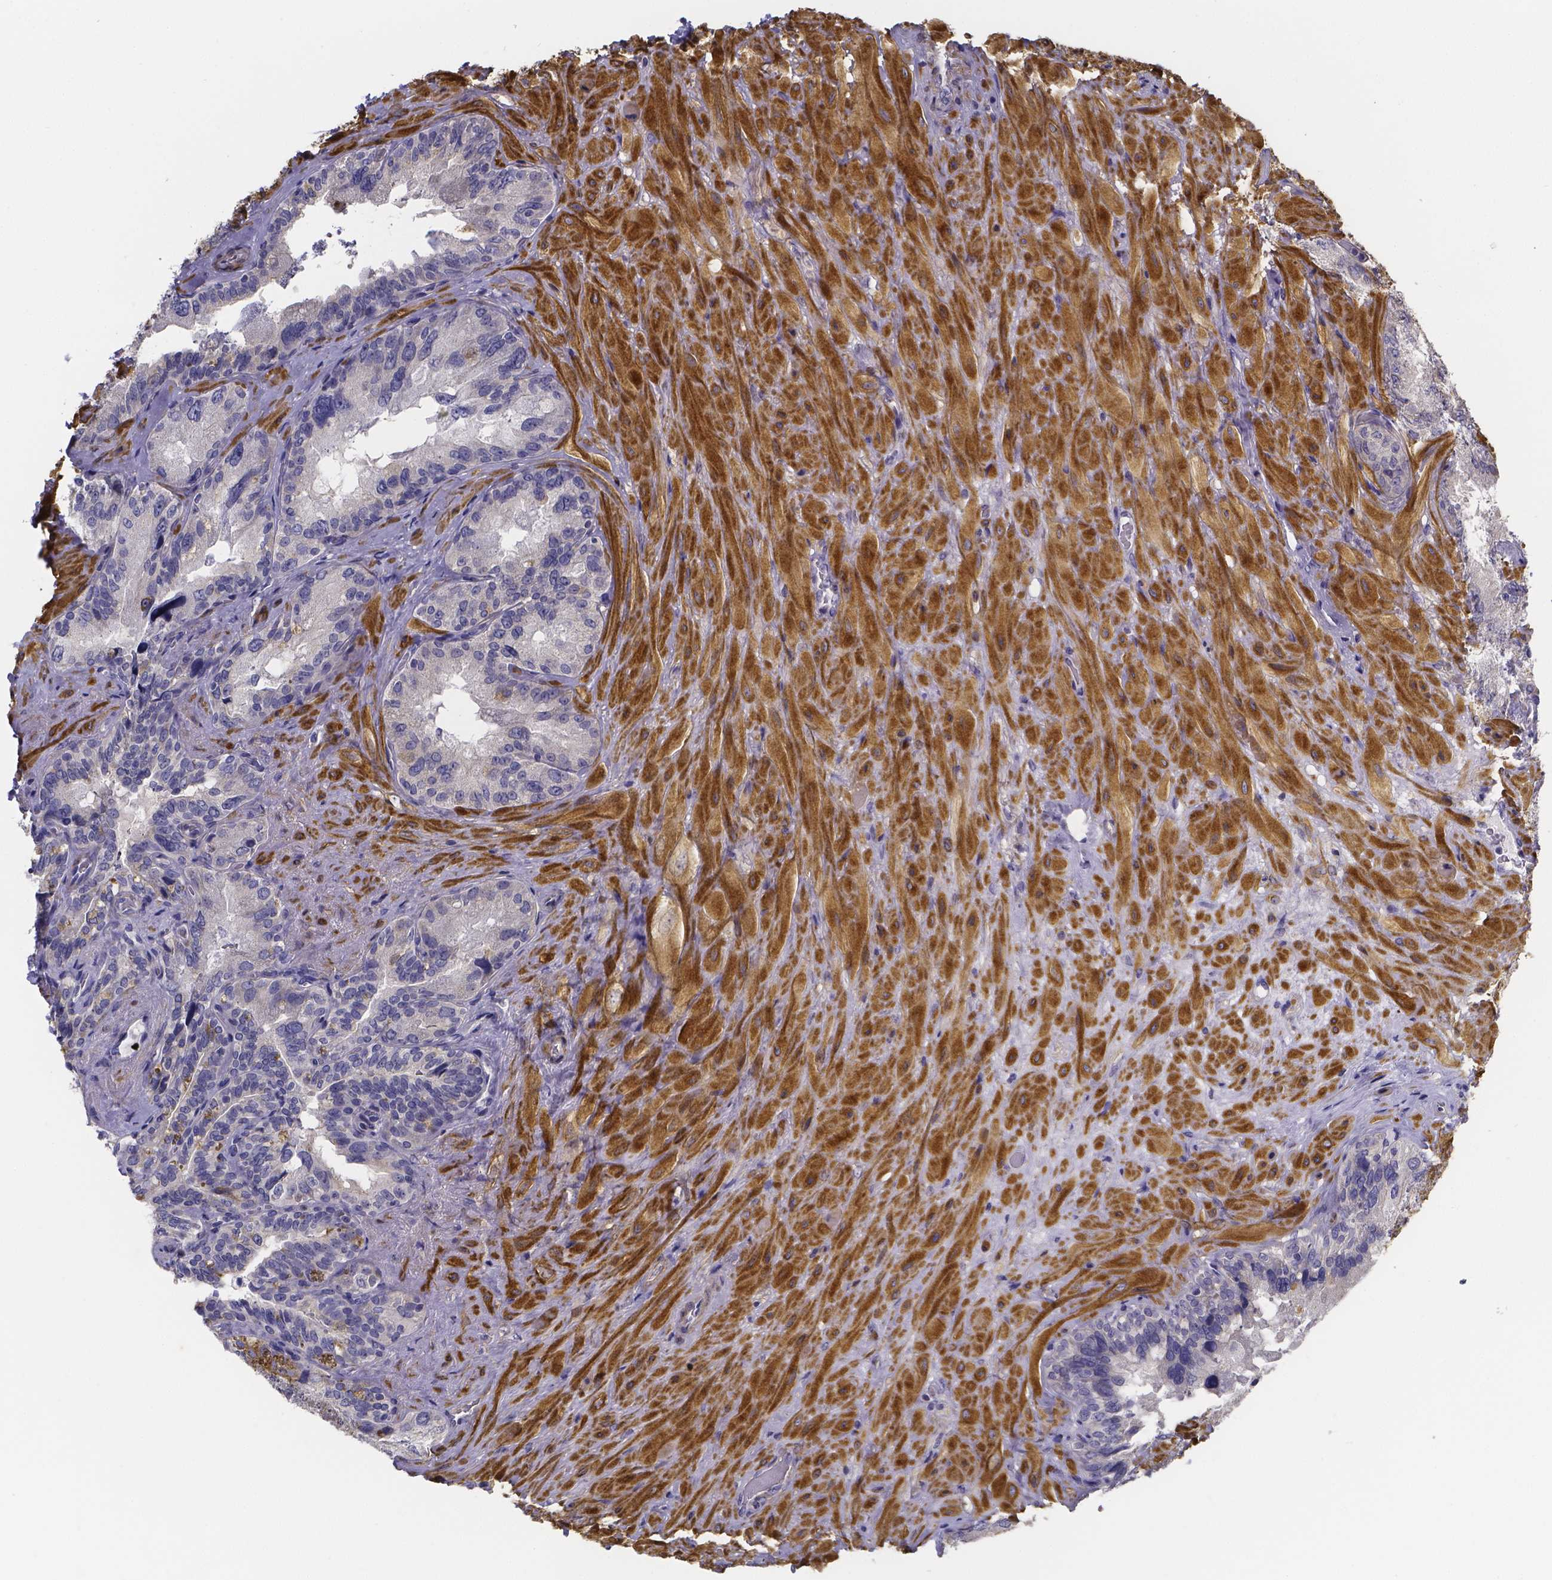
{"staining": {"intensity": "negative", "quantity": "none", "location": "none"}, "tissue": "seminal vesicle", "cell_type": "Glandular cells", "image_type": "normal", "snomed": [{"axis": "morphology", "description": "Normal tissue, NOS"}, {"axis": "topography", "description": "Seminal veicle"}], "caption": "This micrograph is of benign seminal vesicle stained with immunohistochemistry (IHC) to label a protein in brown with the nuclei are counter-stained blue. There is no positivity in glandular cells. The staining was performed using DAB (3,3'-diaminobenzidine) to visualize the protein expression in brown, while the nuclei were stained in blue with hematoxylin (Magnification: 20x).", "gene": "RERG", "patient": {"sex": "male", "age": 69}}